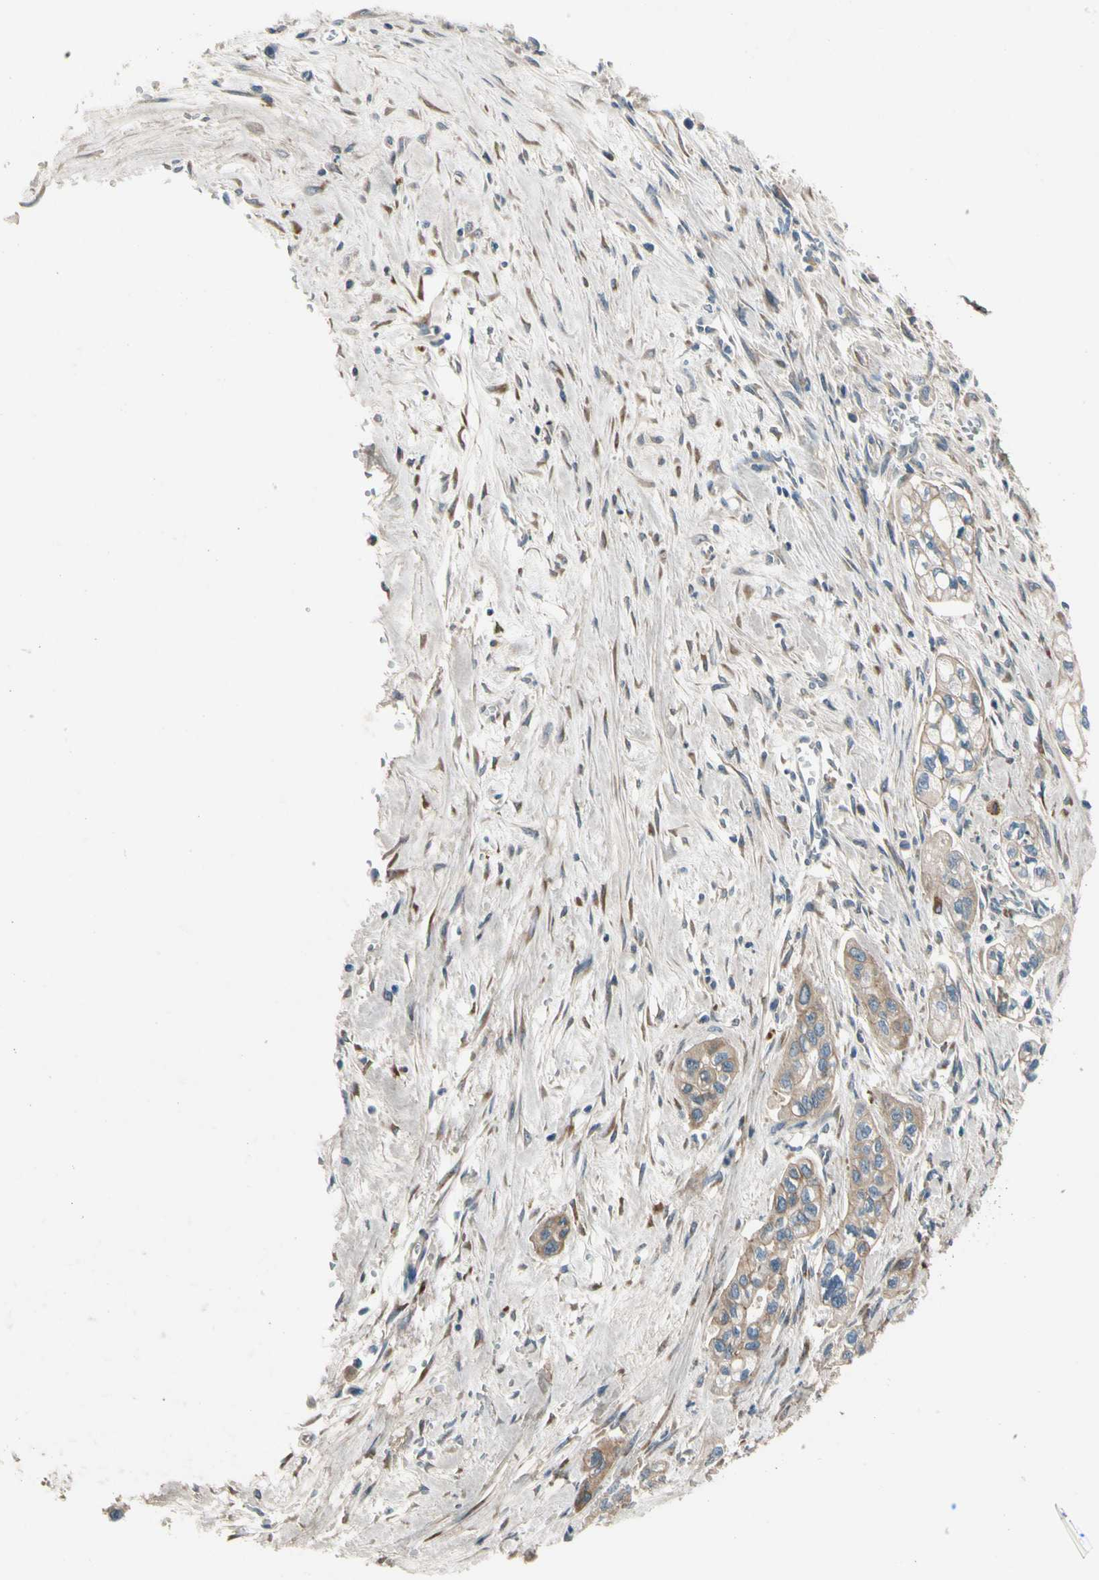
{"staining": {"intensity": "moderate", "quantity": ">75%", "location": "cytoplasmic/membranous"}, "tissue": "pancreatic cancer", "cell_type": "Tumor cells", "image_type": "cancer", "snomed": [{"axis": "morphology", "description": "Adenocarcinoma, NOS"}, {"axis": "topography", "description": "Pancreas"}], "caption": "Immunohistochemistry (IHC) staining of pancreatic adenocarcinoma, which displays medium levels of moderate cytoplasmic/membranous expression in approximately >75% of tumor cells indicating moderate cytoplasmic/membranous protein staining. The staining was performed using DAB (brown) for protein detection and nuclei were counterstained in hematoxylin (blue).", "gene": "MST1R", "patient": {"sex": "male", "age": 74}}